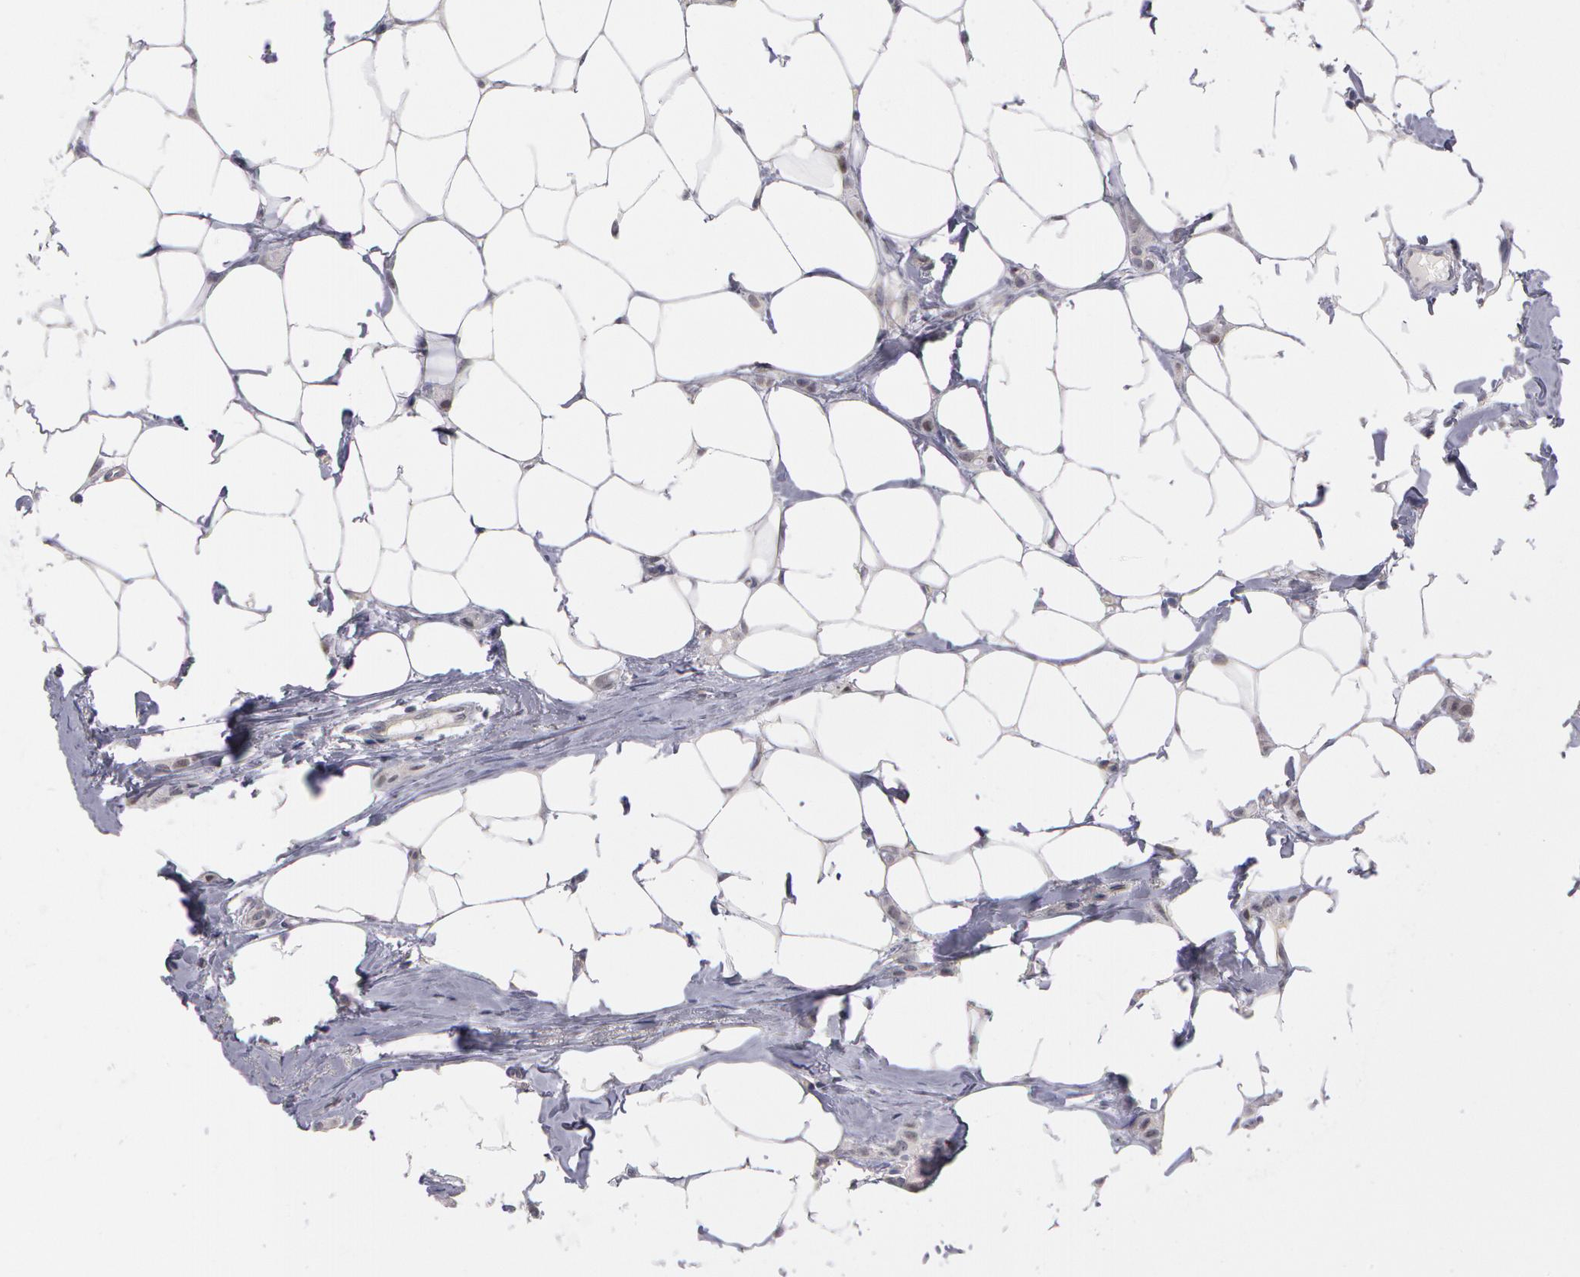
{"staining": {"intensity": "weak", "quantity": "<25%", "location": "nuclear"}, "tissue": "breast cancer", "cell_type": "Tumor cells", "image_type": "cancer", "snomed": [{"axis": "morphology", "description": "Lobular carcinoma"}, {"axis": "topography", "description": "Breast"}], "caption": "Photomicrograph shows no protein positivity in tumor cells of breast lobular carcinoma tissue.", "gene": "PRICKLE1", "patient": {"sex": "female", "age": 55}}